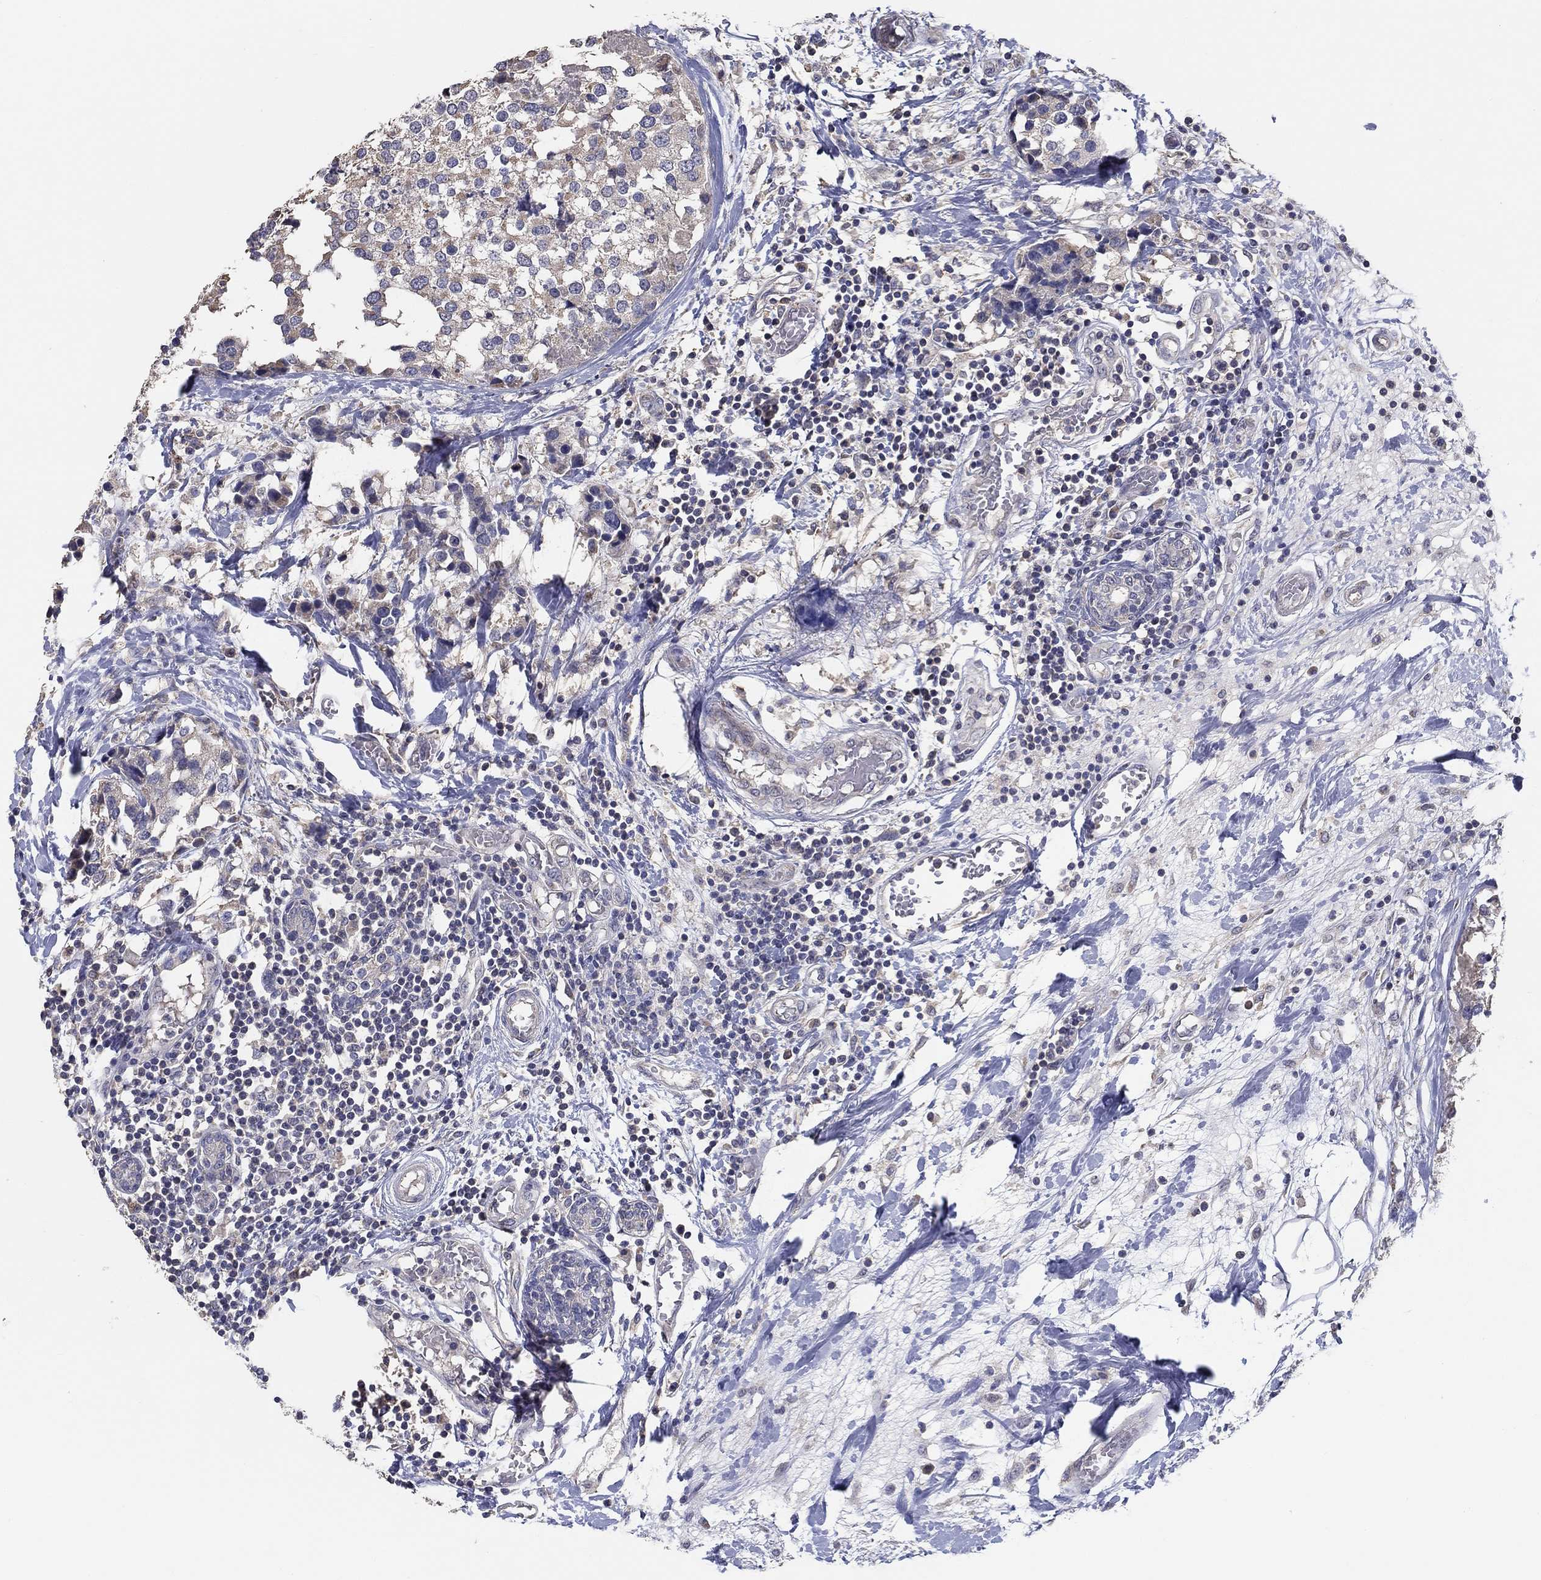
{"staining": {"intensity": "weak", "quantity": "<25%", "location": "cytoplasmic/membranous"}, "tissue": "breast cancer", "cell_type": "Tumor cells", "image_type": "cancer", "snomed": [{"axis": "morphology", "description": "Lobular carcinoma"}, {"axis": "topography", "description": "Breast"}], "caption": "The micrograph displays no significant staining in tumor cells of breast cancer (lobular carcinoma).", "gene": "DOCK3", "patient": {"sex": "female", "age": 59}}